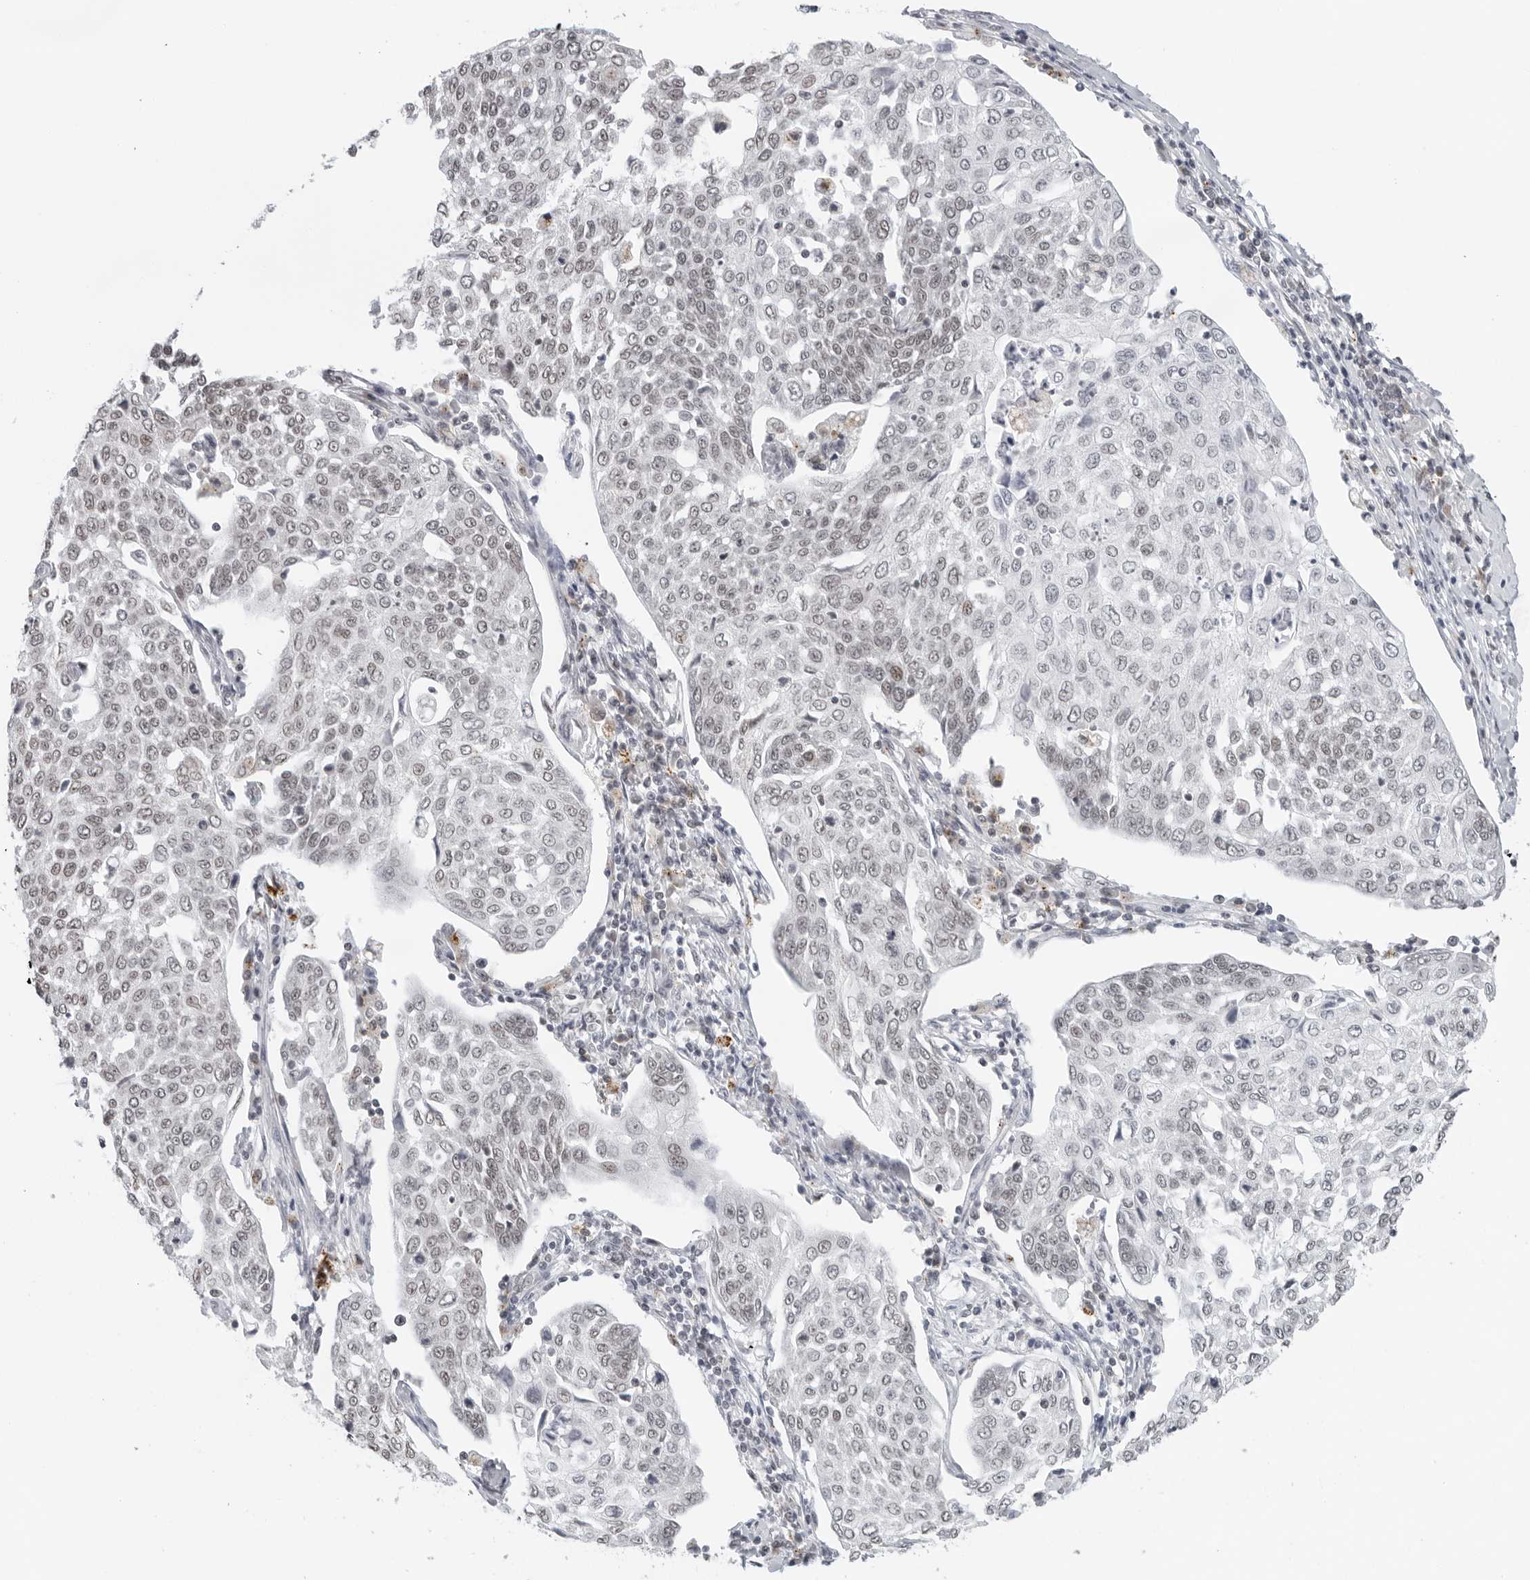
{"staining": {"intensity": "weak", "quantity": "<25%", "location": "nuclear"}, "tissue": "cervical cancer", "cell_type": "Tumor cells", "image_type": "cancer", "snomed": [{"axis": "morphology", "description": "Squamous cell carcinoma, NOS"}, {"axis": "topography", "description": "Cervix"}], "caption": "Cervical cancer (squamous cell carcinoma) was stained to show a protein in brown. There is no significant expression in tumor cells. Nuclei are stained in blue.", "gene": "TOX4", "patient": {"sex": "female", "age": 34}}